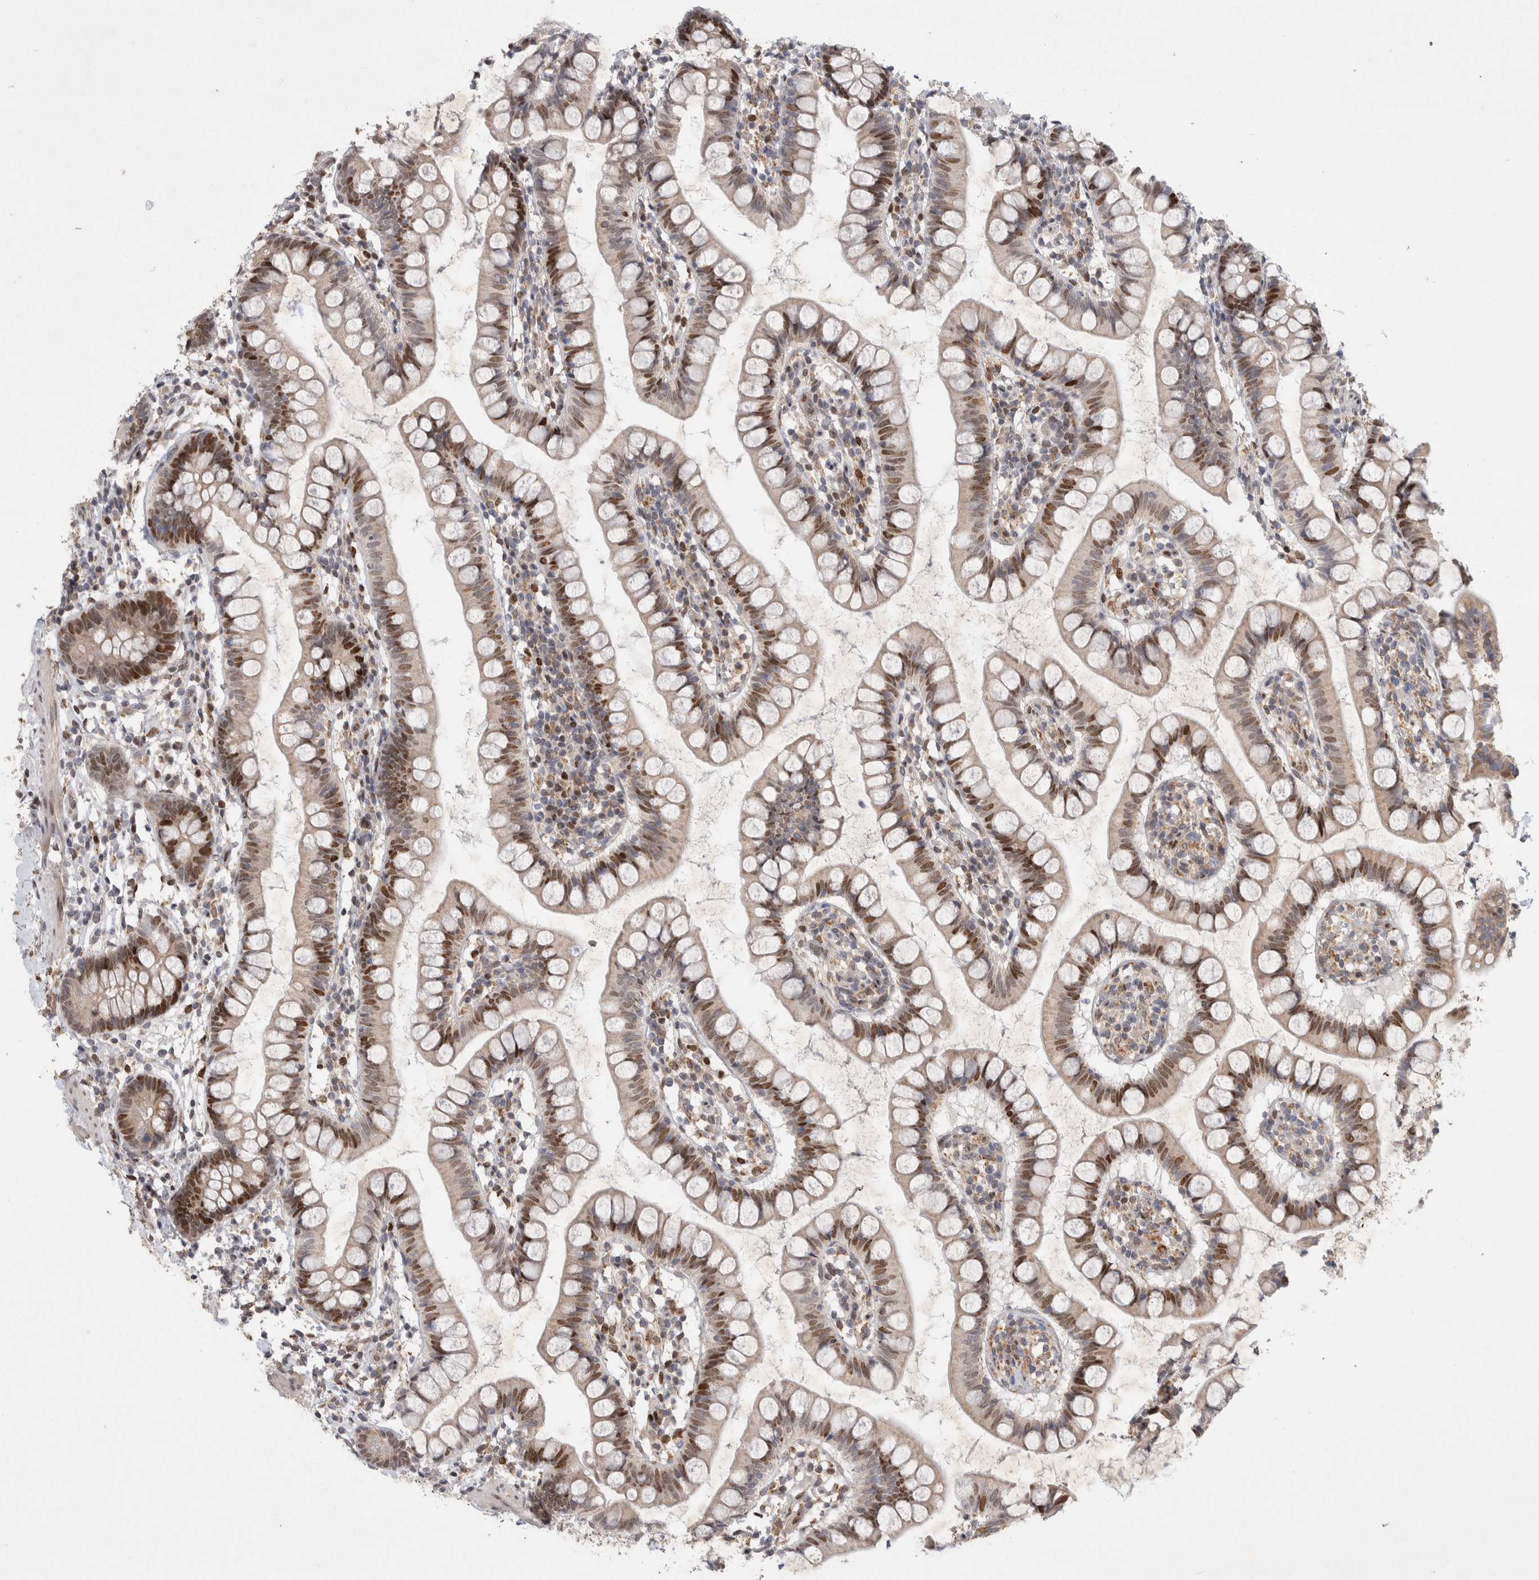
{"staining": {"intensity": "strong", "quantity": ">75%", "location": "nuclear"}, "tissue": "small intestine", "cell_type": "Glandular cells", "image_type": "normal", "snomed": [{"axis": "morphology", "description": "Normal tissue, NOS"}, {"axis": "topography", "description": "Small intestine"}], "caption": "Protein expression by immunohistochemistry (IHC) demonstrates strong nuclear expression in approximately >75% of glandular cells in normal small intestine.", "gene": "C8orf58", "patient": {"sex": "female", "age": 84}}